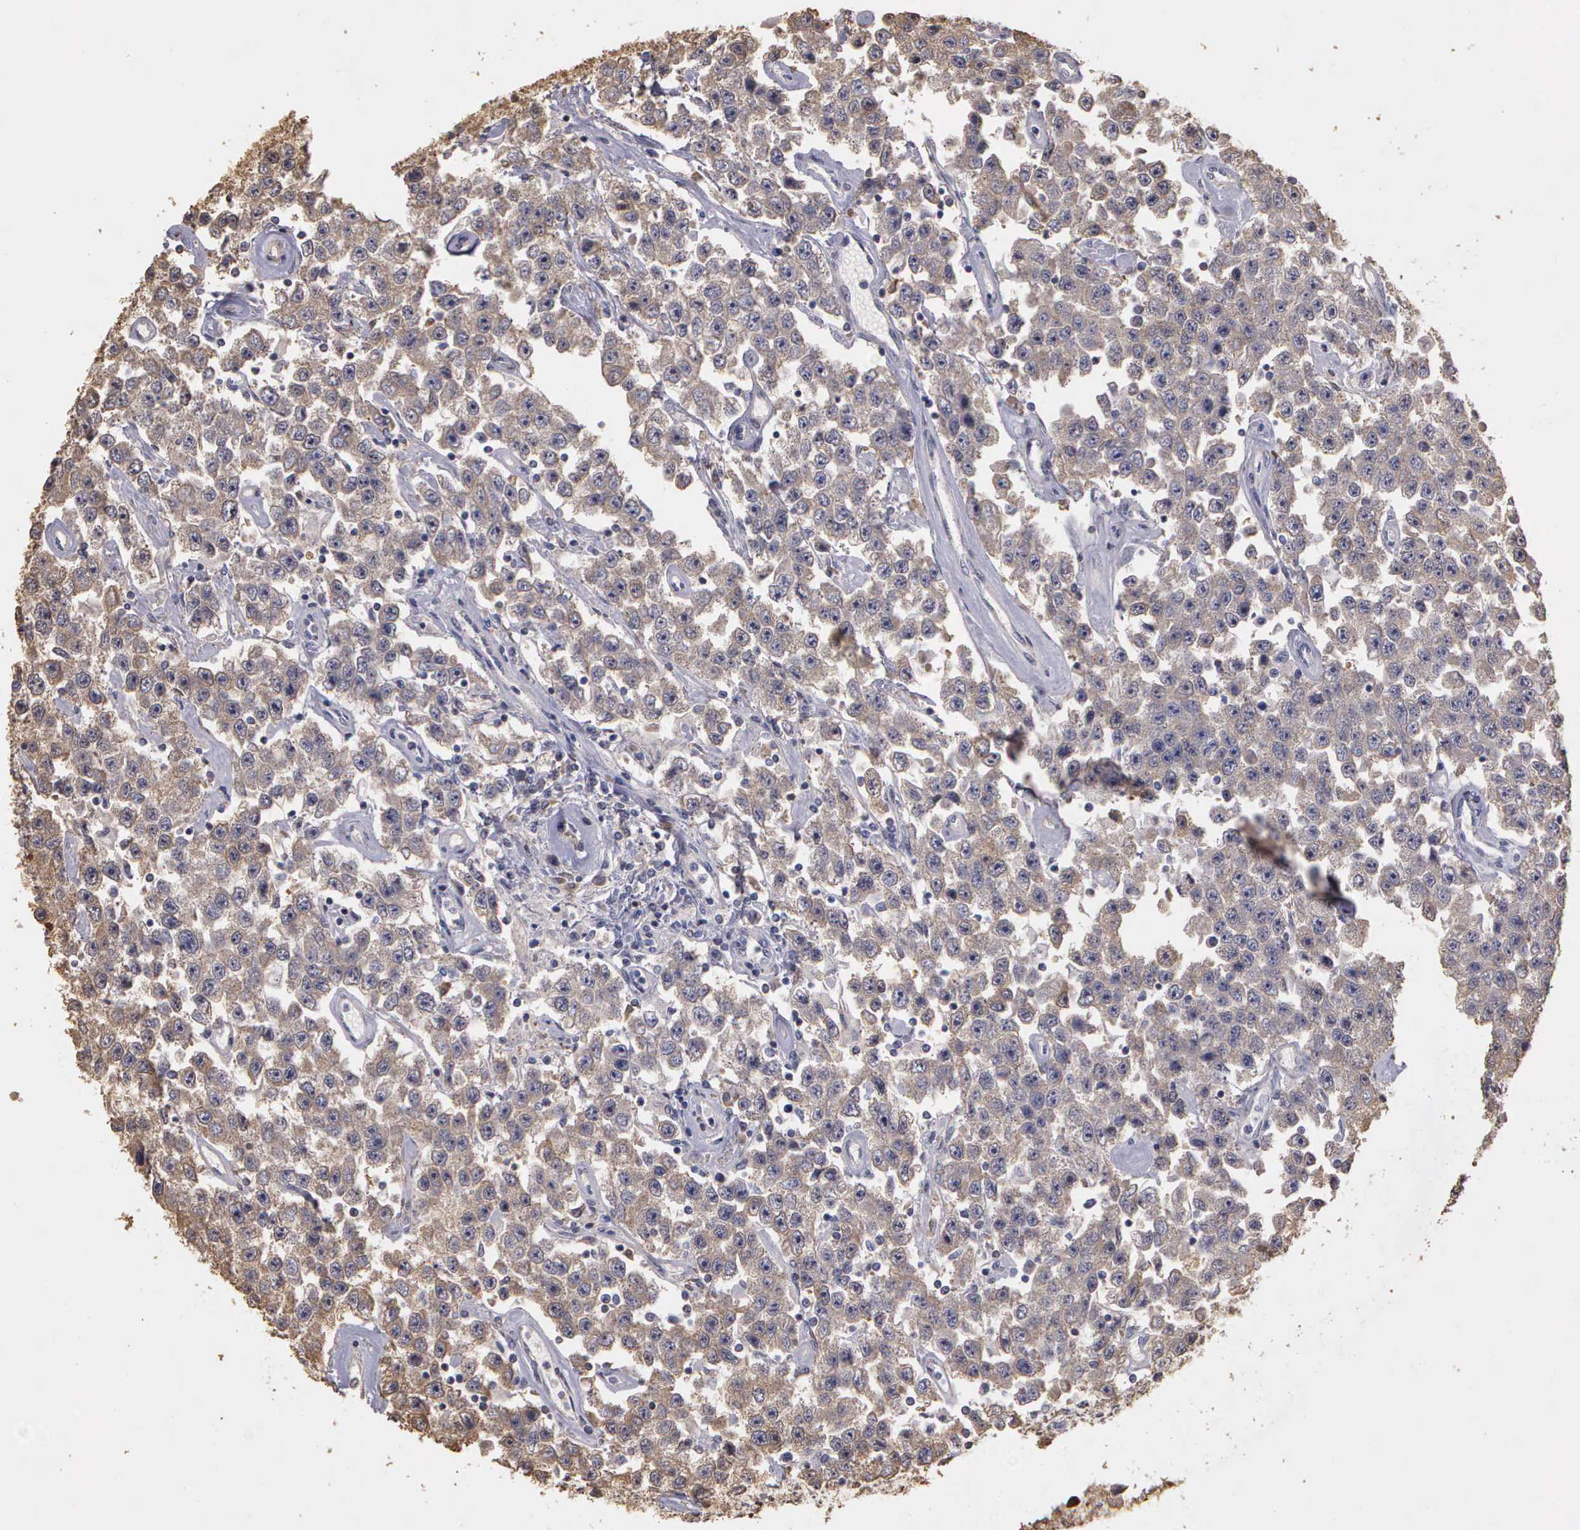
{"staining": {"intensity": "moderate", "quantity": "25%-75%", "location": "cytoplasmic/membranous"}, "tissue": "testis cancer", "cell_type": "Tumor cells", "image_type": "cancer", "snomed": [{"axis": "morphology", "description": "Seminoma, NOS"}, {"axis": "topography", "description": "Testis"}], "caption": "Immunohistochemical staining of testis cancer (seminoma) exhibits medium levels of moderate cytoplasmic/membranous protein positivity in about 25%-75% of tumor cells. (DAB (3,3'-diaminobenzidine) IHC, brown staining for protein, blue staining for nuclei).", "gene": "ENO3", "patient": {"sex": "male", "age": 52}}